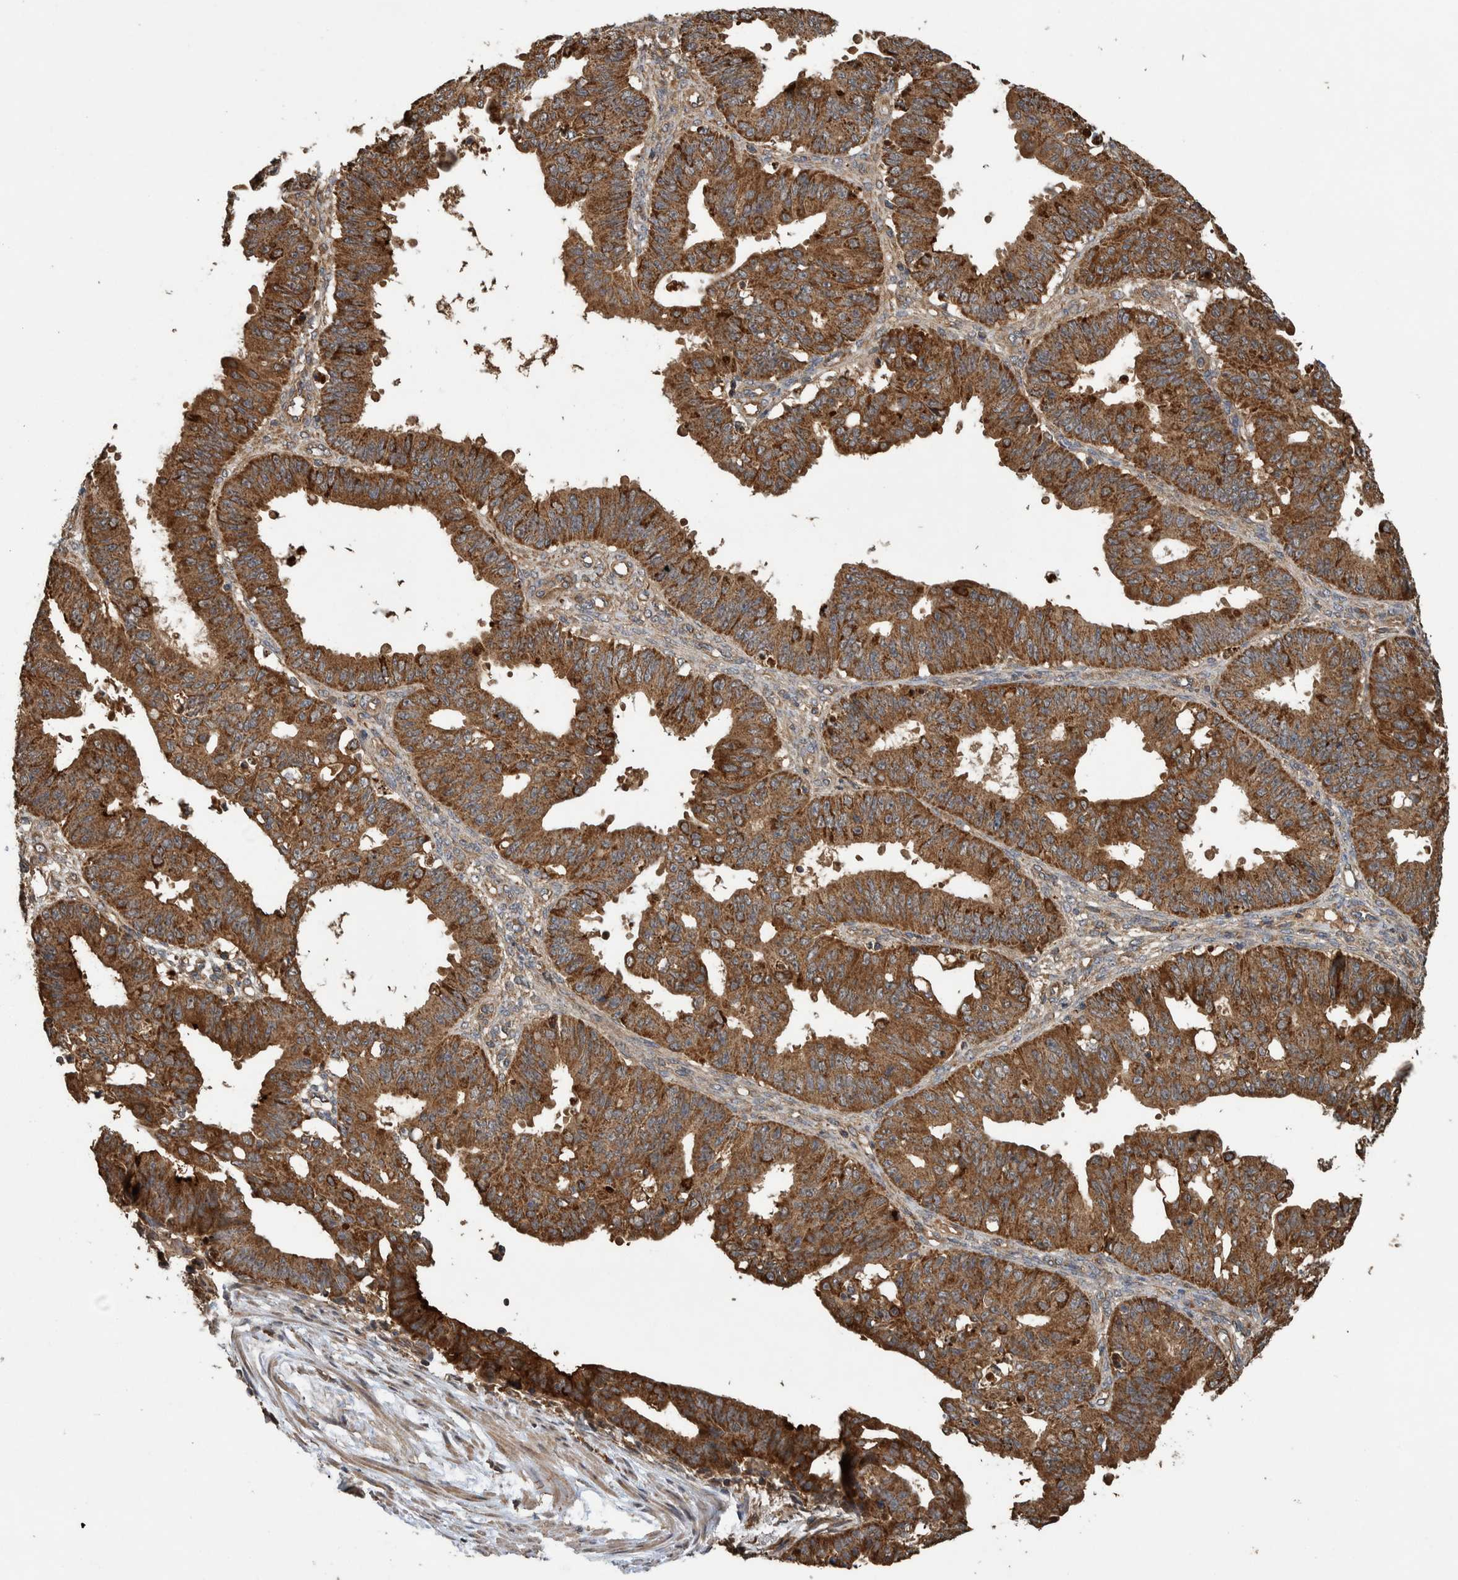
{"staining": {"intensity": "strong", "quantity": ">75%", "location": "cytoplasmic/membranous"}, "tissue": "ovarian cancer", "cell_type": "Tumor cells", "image_type": "cancer", "snomed": [{"axis": "morphology", "description": "Carcinoma, endometroid"}, {"axis": "topography", "description": "Ovary"}], "caption": "Strong cytoplasmic/membranous positivity for a protein is appreciated in approximately >75% of tumor cells of ovarian cancer using immunohistochemistry (IHC).", "gene": "TRIM16", "patient": {"sex": "female", "age": 42}}